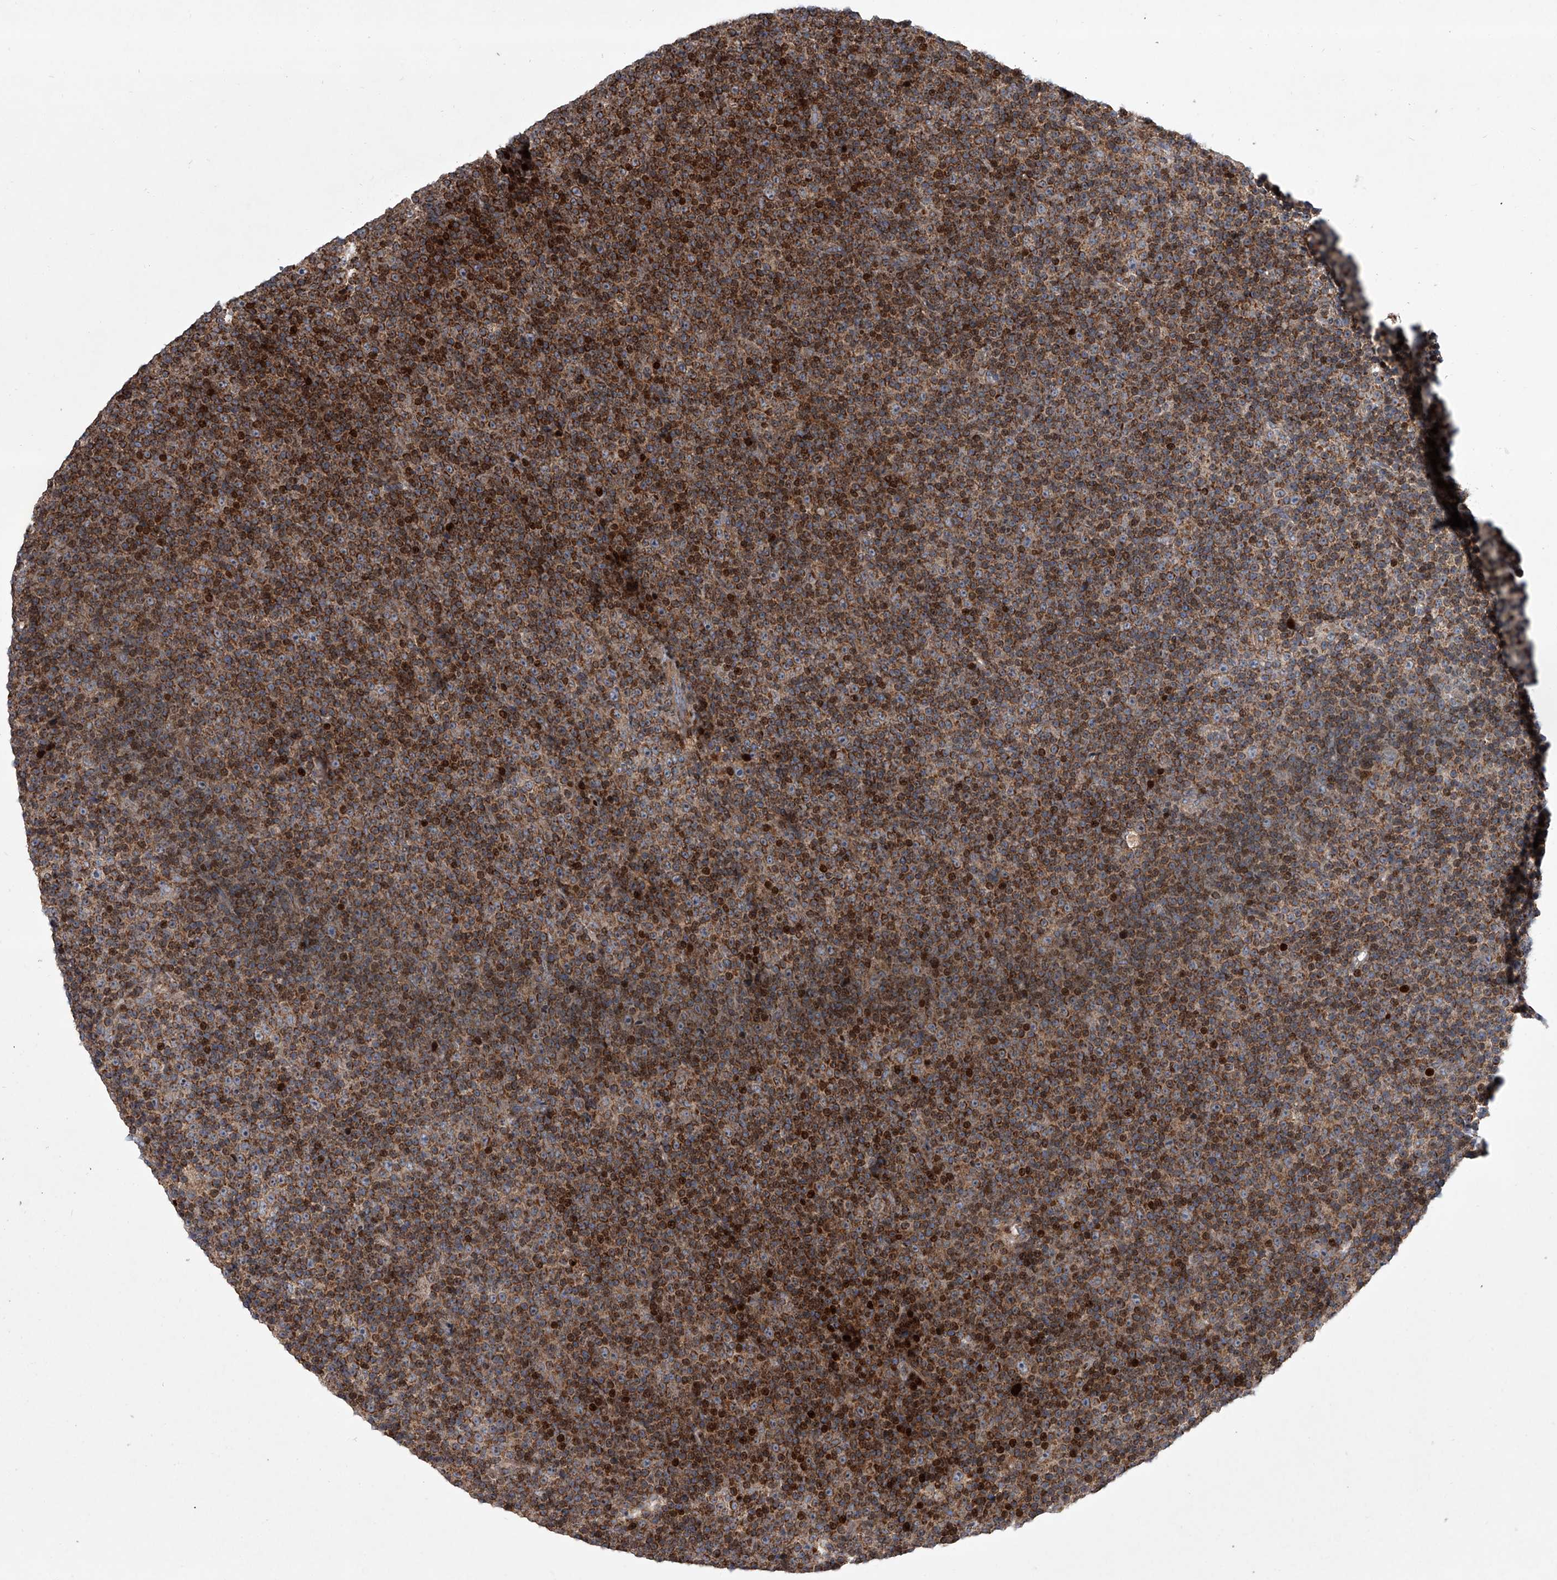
{"staining": {"intensity": "moderate", "quantity": ">75%", "location": "cytoplasmic/membranous"}, "tissue": "lymphoma", "cell_type": "Tumor cells", "image_type": "cancer", "snomed": [{"axis": "morphology", "description": "Malignant lymphoma, non-Hodgkin's type, Low grade"}, {"axis": "topography", "description": "Lymph node"}], "caption": "Lymphoma stained with immunohistochemistry (IHC) shows moderate cytoplasmic/membranous expression in approximately >75% of tumor cells.", "gene": "STRADA", "patient": {"sex": "female", "age": 67}}